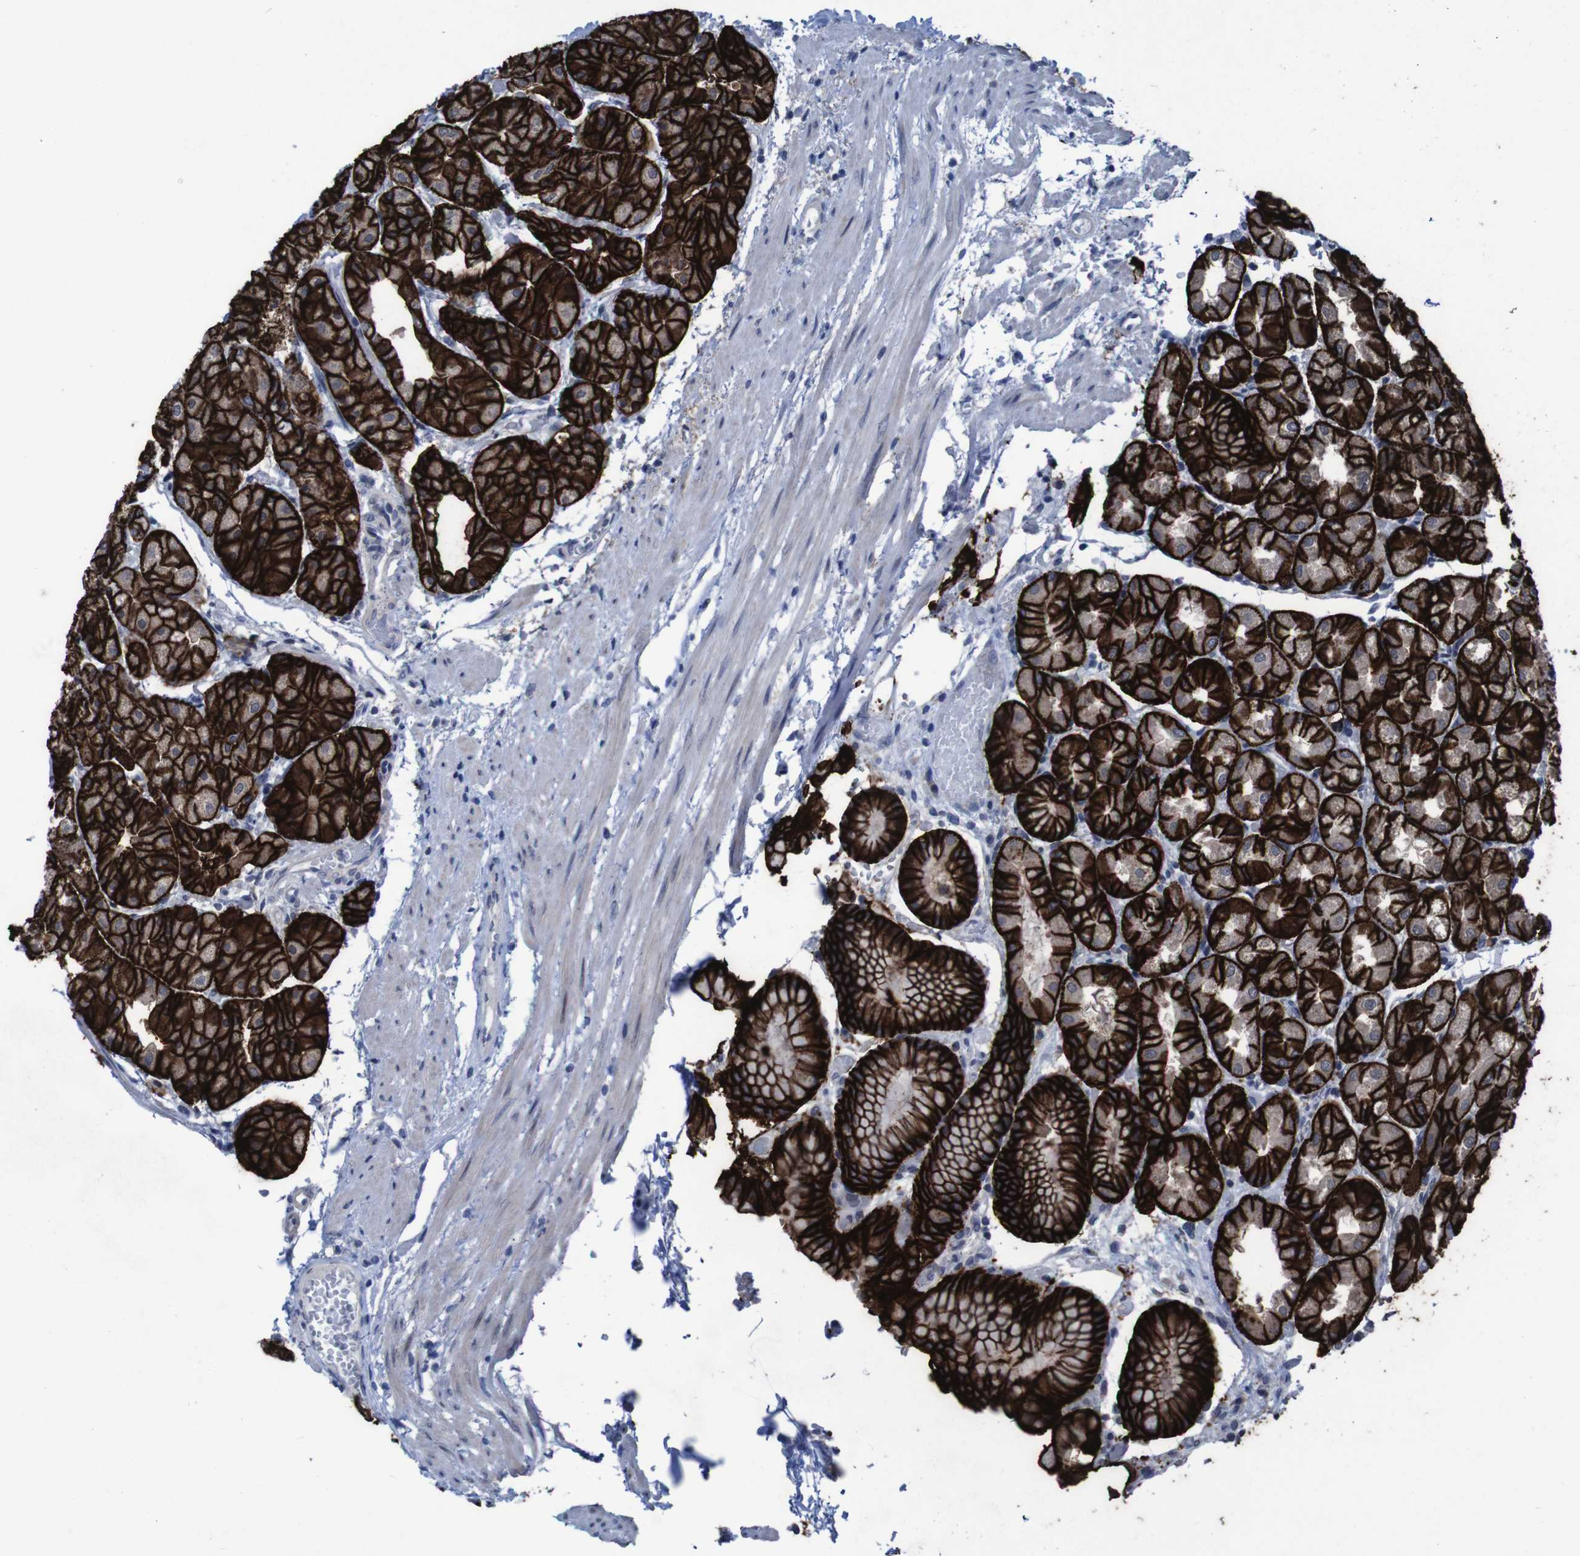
{"staining": {"intensity": "strong", "quantity": ">75%", "location": "cytoplasmic/membranous"}, "tissue": "stomach", "cell_type": "Glandular cells", "image_type": "normal", "snomed": [{"axis": "morphology", "description": "Normal tissue, NOS"}, {"axis": "topography", "description": "Stomach, upper"}], "caption": "Benign stomach exhibits strong cytoplasmic/membranous staining in approximately >75% of glandular cells, visualized by immunohistochemistry.", "gene": "CLDN18", "patient": {"sex": "male", "age": 72}}